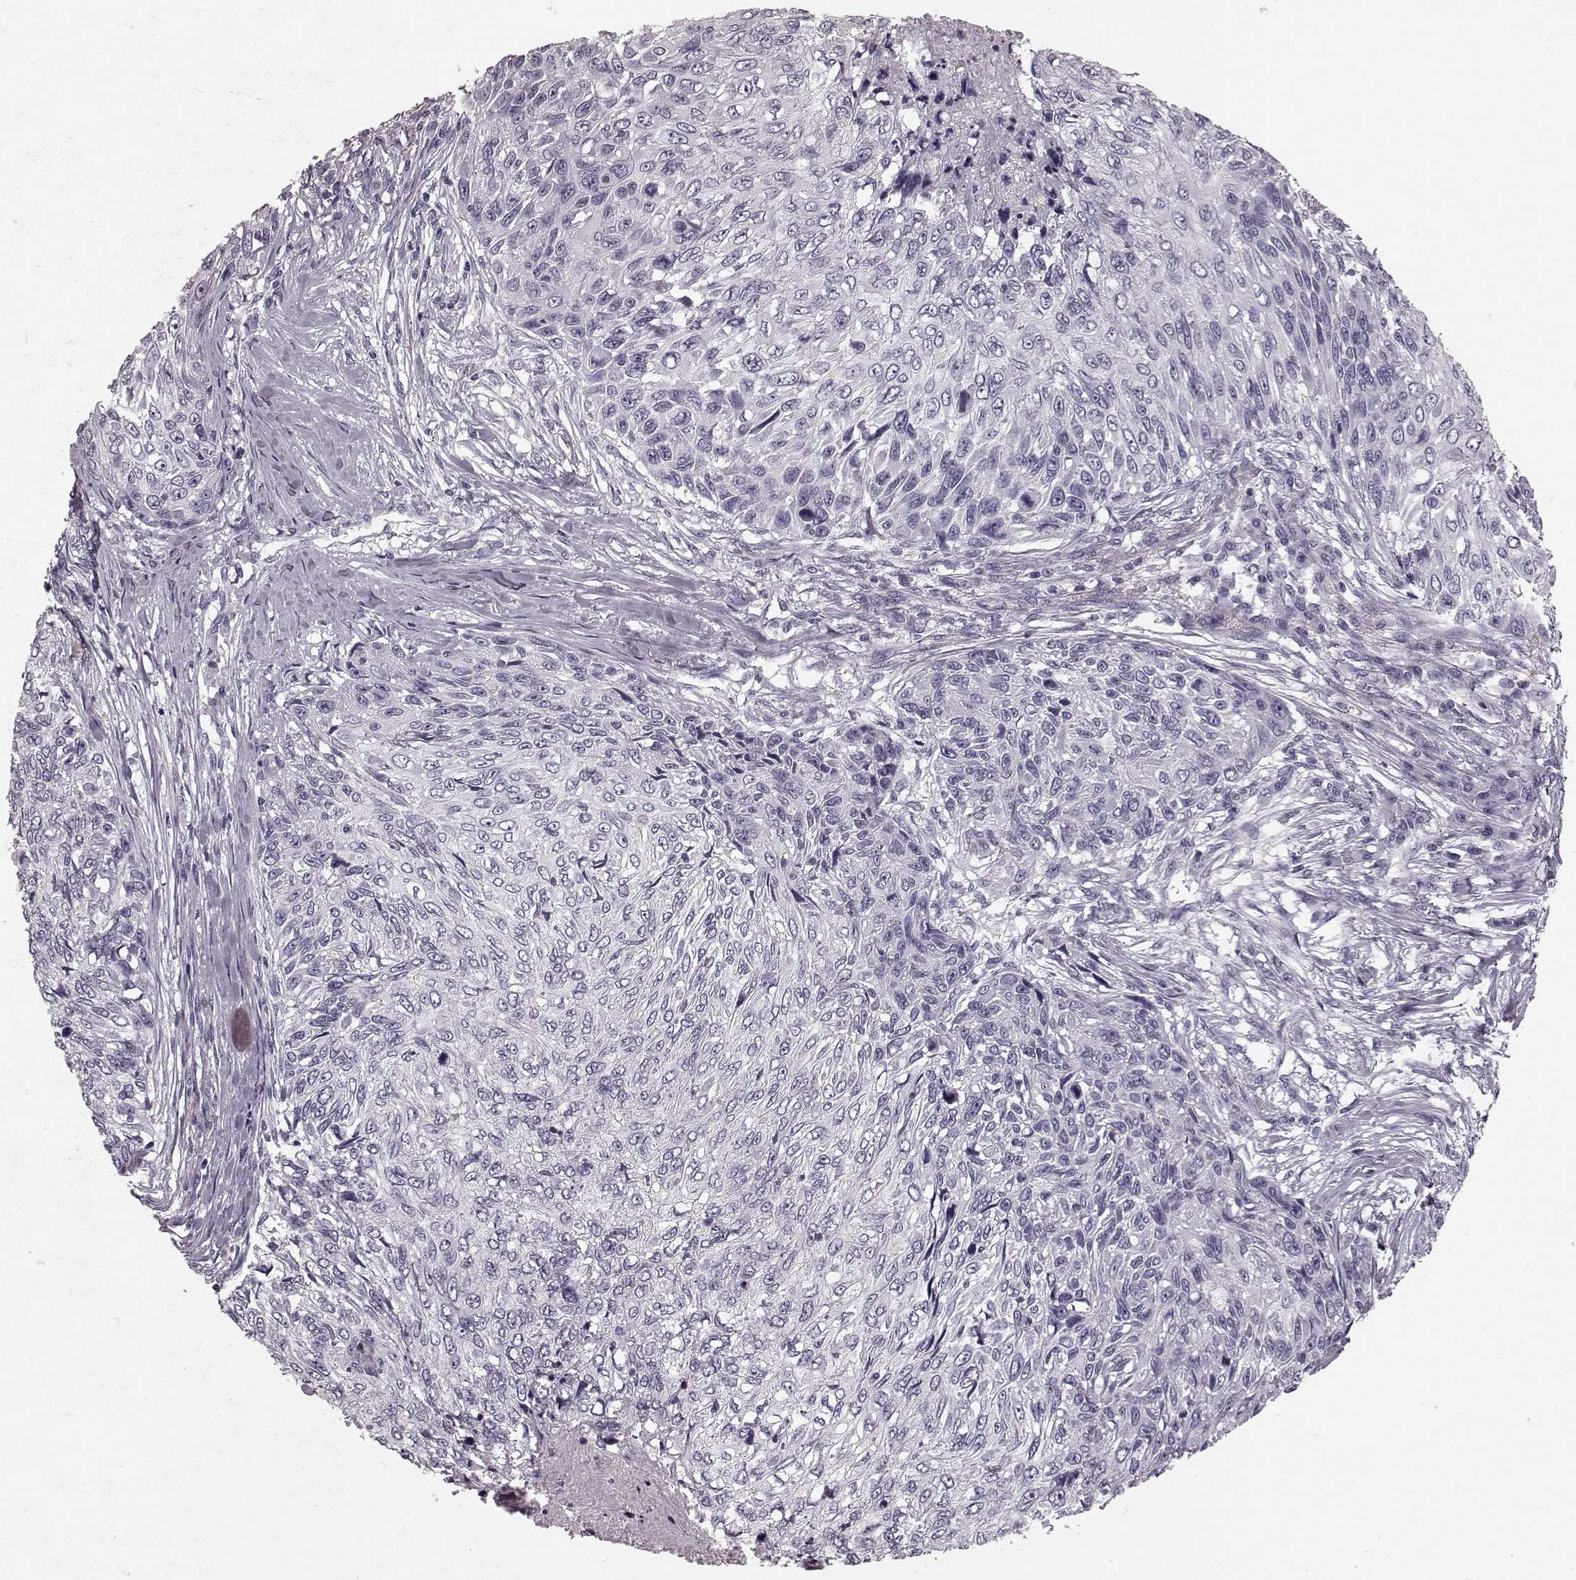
{"staining": {"intensity": "negative", "quantity": "none", "location": "none"}, "tissue": "skin cancer", "cell_type": "Tumor cells", "image_type": "cancer", "snomed": [{"axis": "morphology", "description": "Squamous cell carcinoma, NOS"}, {"axis": "topography", "description": "Skin"}], "caption": "There is no significant expression in tumor cells of squamous cell carcinoma (skin).", "gene": "CST7", "patient": {"sex": "male", "age": 92}}